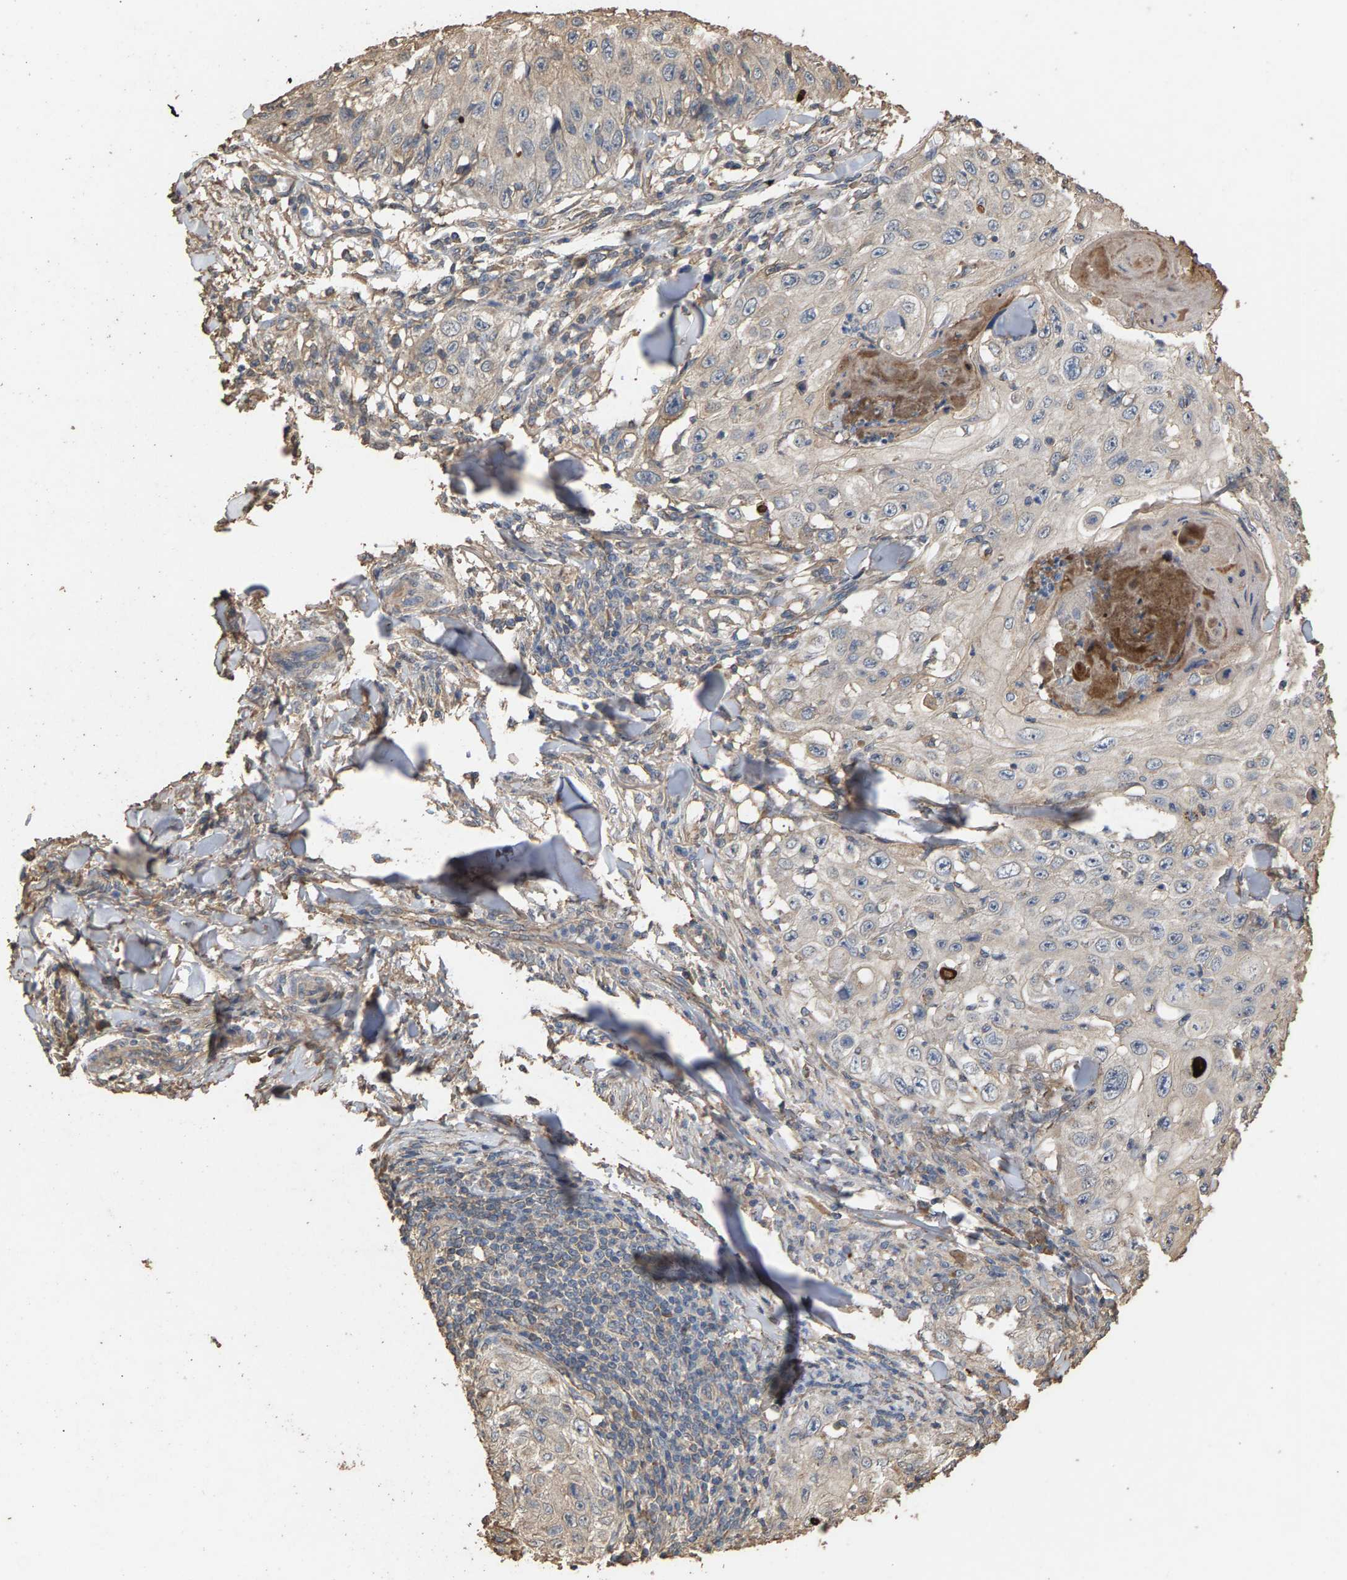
{"staining": {"intensity": "negative", "quantity": "none", "location": "none"}, "tissue": "skin cancer", "cell_type": "Tumor cells", "image_type": "cancer", "snomed": [{"axis": "morphology", "description": "Squamous cell carcinoma, NOS"}, {"axis": "topography", "description": "Skin"}], "caption": "Tumor cells show no significant protein expression in skin squamous cell carcinoma.", "gene": "HTRA3", "patient": {"sex": "male", "age": 86}}